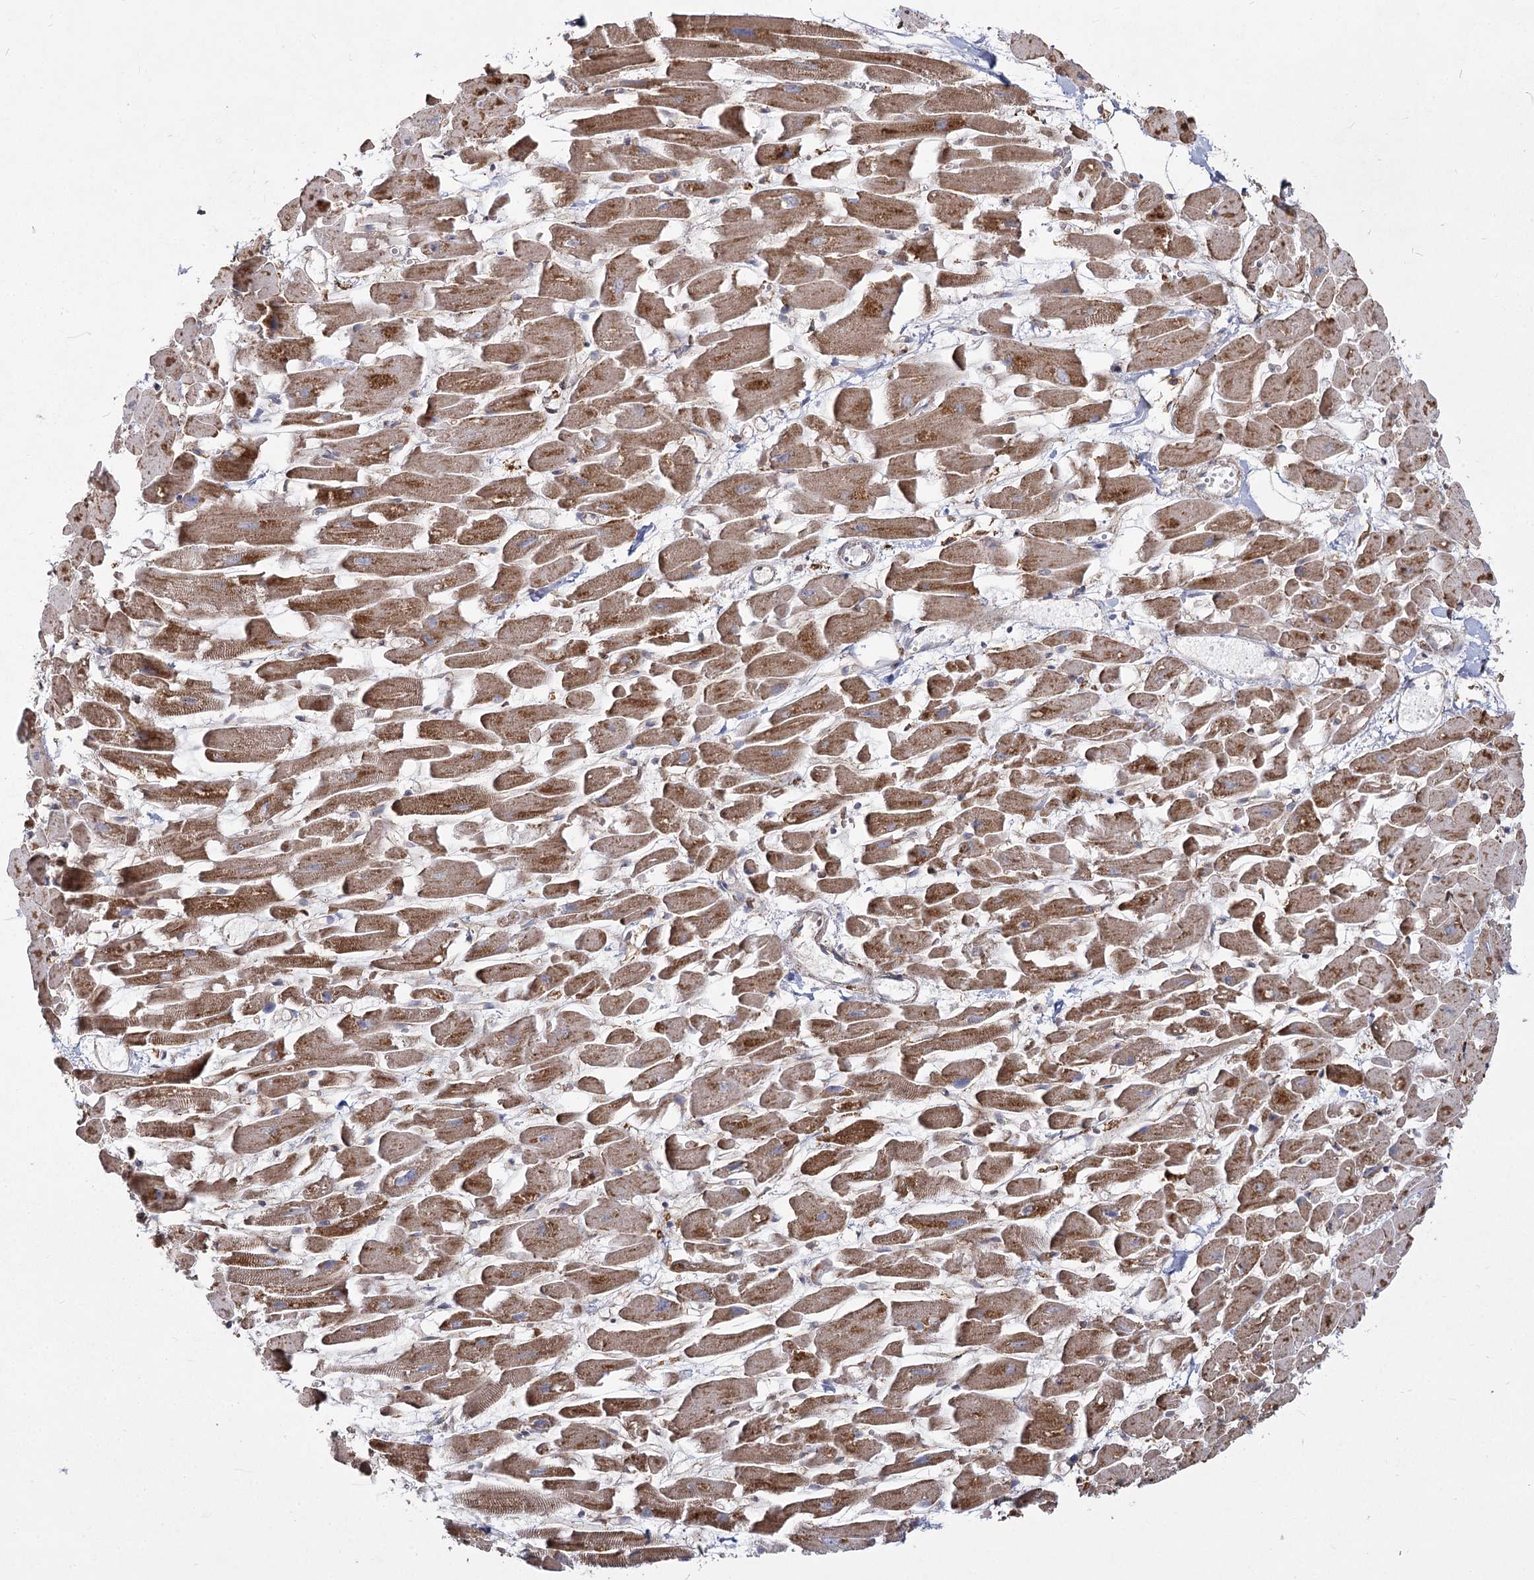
{"staining": {"intensity": "moderate", "quantity": ">75%", "location": "cytoplasmic/membranous"}, "tissue": "heart muscle", "cell_type": "Cardiomyocytes", "image_type": "normal", "snomed": [{"axis": "morphology", "description": "Normal tissue, NOS"}, {"axis": "topography", "description": "Heart"}], "caption": "Protein positivity by immunohistochemistry reveals moderate cytoplasmic/membranous positivity in about >75% of cardiomyocytes in unremarkable heart muscle. (Brightfield microscopy of DAB IHC at high magnification).", "gene": "NHLRC2", "patient": {"sex": "female", "age": 64}}